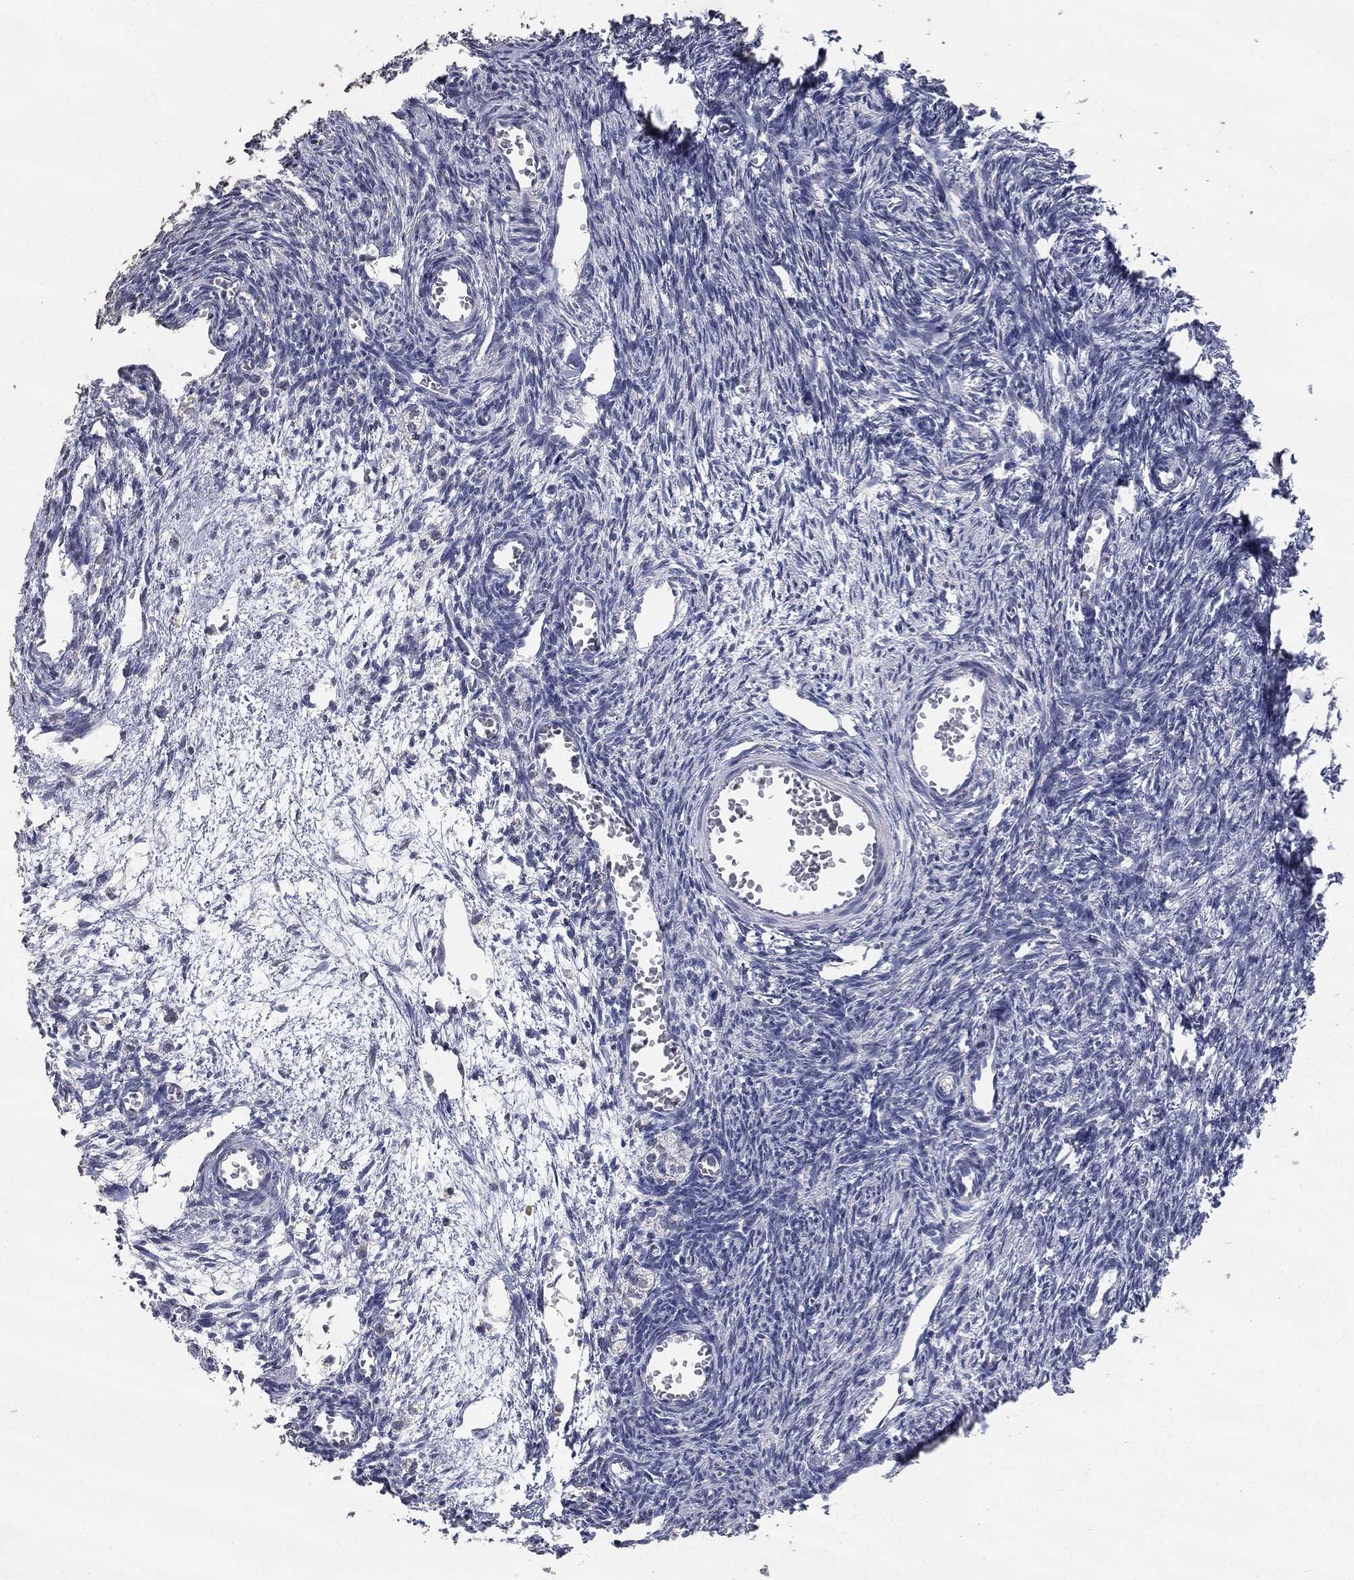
{"staining": {"intensity": "negative", "quantity": "none", "location": "none"}, "tissue": "ovary", "cell_type": "Ovarian stroma cells", "image_type": "normal", "snomed": [{"axis": "morphology", "description": "Normal tissue, NOS"}, {"axis": "topography", "description": "Ovary"}], "caption": "DAB immunohistochemical staining of benign human ovary reveals no significant positivity in ovarian stroma cells. (DAB immunohistochemistry (IHC) visualized using brightfield microscopy, high magnification).", "gene": "DSG1", "patient": {"sex": "female", "age": 27}}